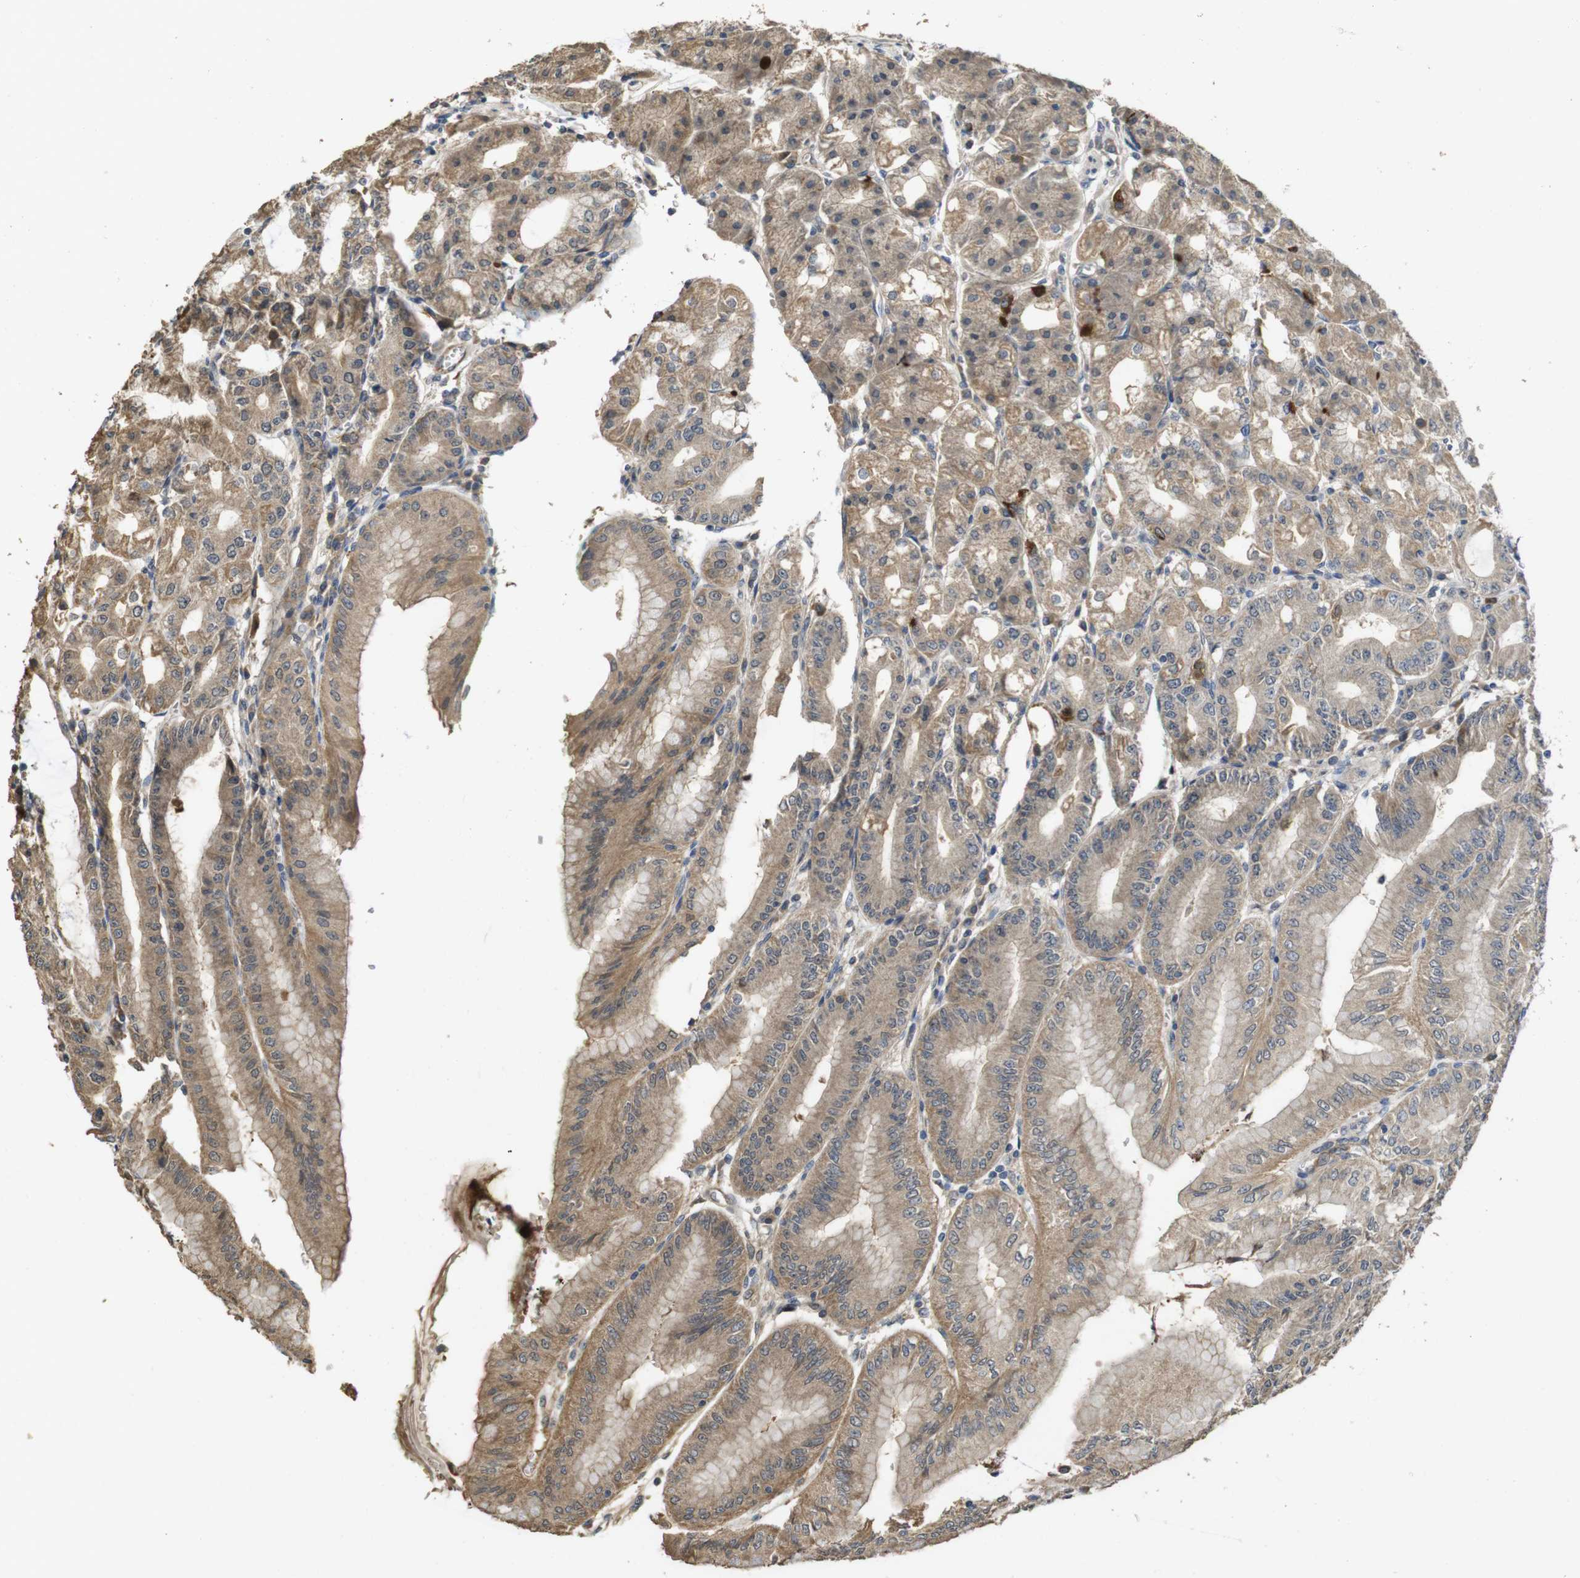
{"staining": {"intensity": "moderate", "quantity": ">75%", "location": "cytoplasmic/membranous"}, "tissue": "stomach", "cell_type": "Glandular cells", "image_type": "normal", "snomed": [{"axis": "morphology", "description": "Normal tissue, NOS"}, {"axis": "topography", "description": "Stomach, lower"}], "caption": "Glandular cells show medium levels of moderate cytoplasmic/membranous positivity in approximately >75% of cells in benign stomach. The staining was performed using DAB (3,3'-diaminobenzidine) to visualize the protein expression in brown, while the nuclei were stained in blue with hematoxylin (Magnification: 20x).", "gene": "PCDHB10", "patient": {"sex": "male", "age": 71}}